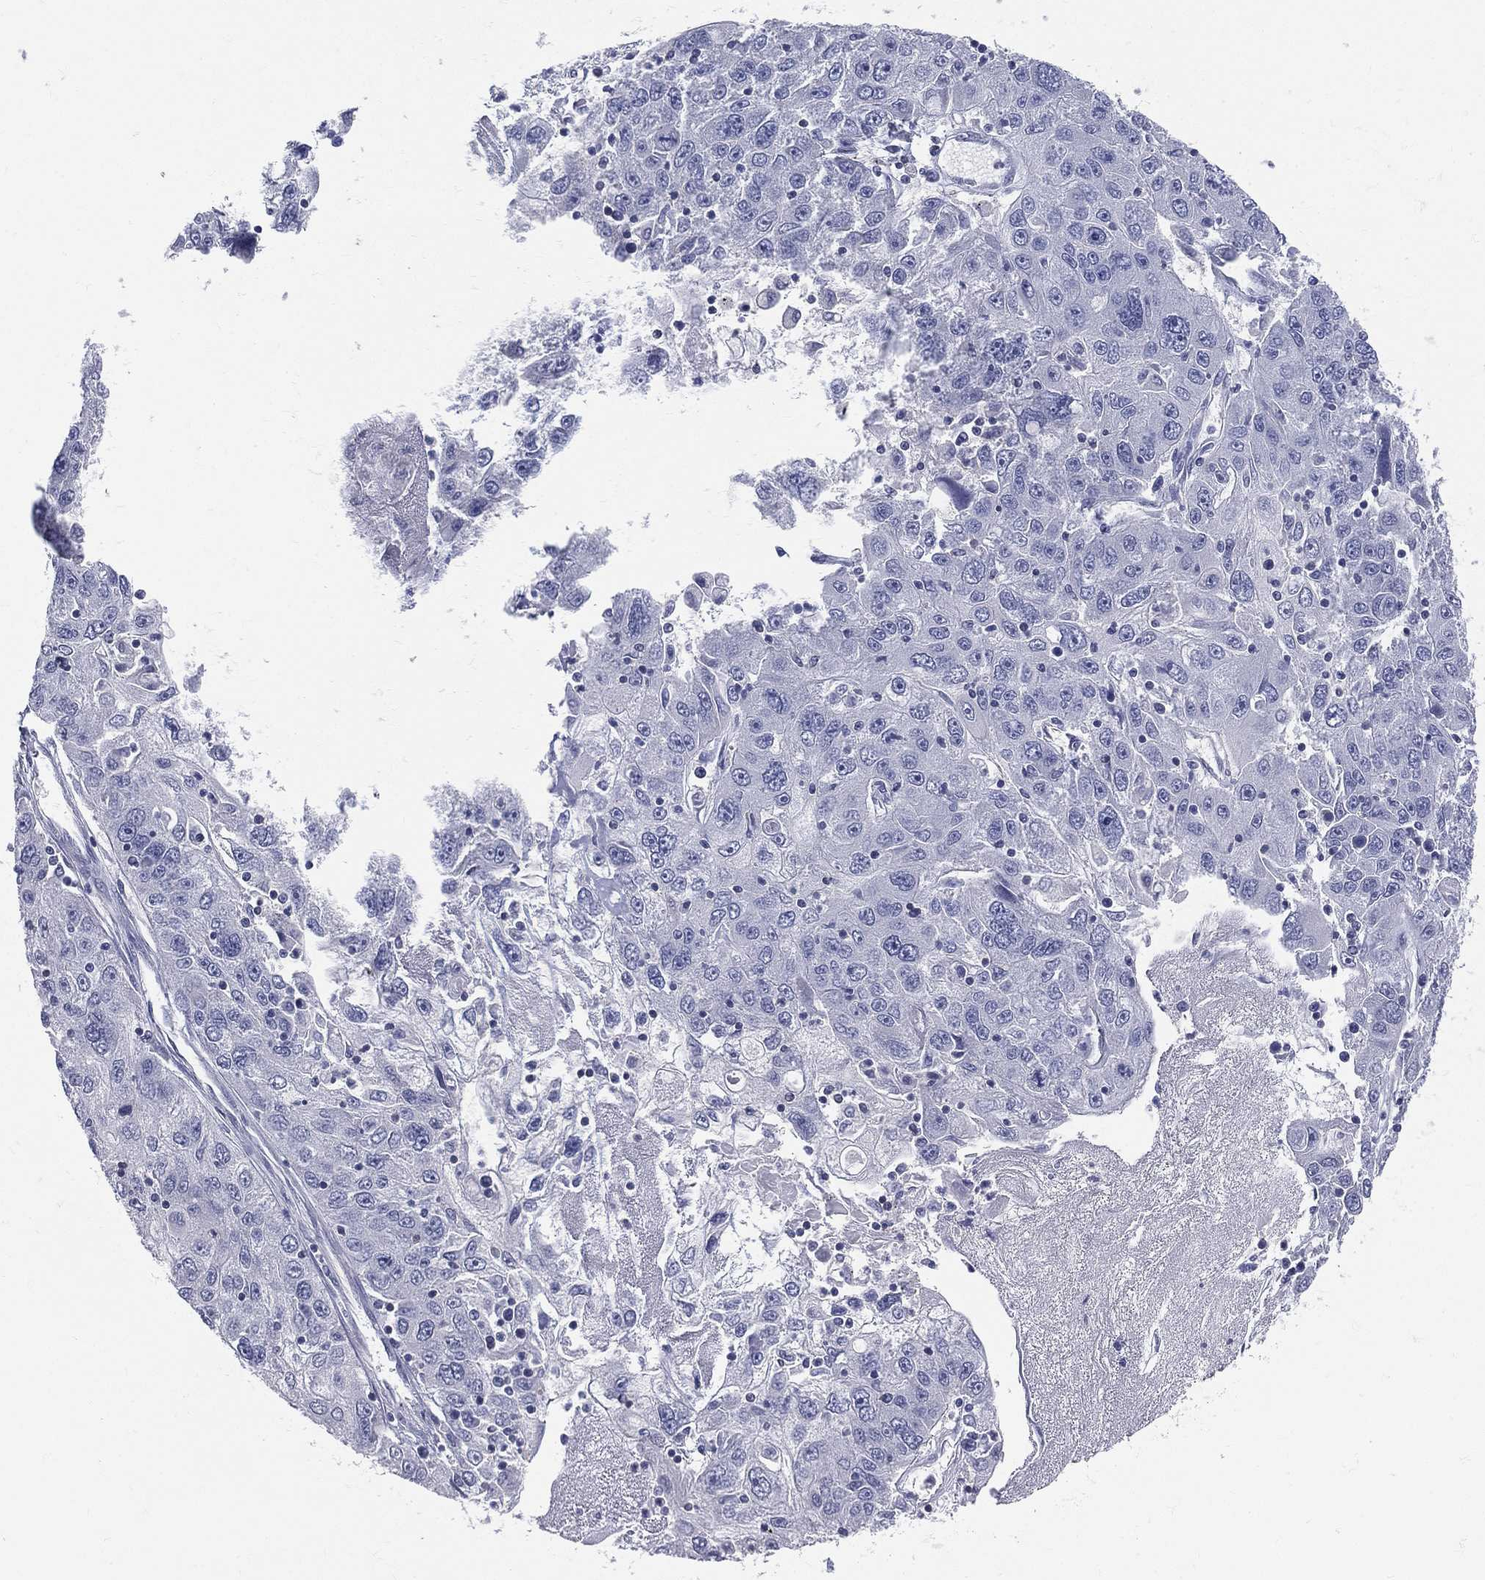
{"staining": {"intensity": "negative", "quantity": "none", "location": "none"}, "tissue": "stomach cancer", "cell_type": "Tumor cells", "image_type": "cancer", "snomed": [{"axis": "morphology", "description": "Adenocarcinoma, NOS"}, {"axis": "topography", "description": "Stomach"}], "caption": "Immunohistochemistry image of neoplastic tissue: human adenocarcinoma (stomach) stained with DAB reveals no significant protein staining in tumor cells.", "gene": "ETNPPL", "patient": {"sex": "male", "age": 56}}